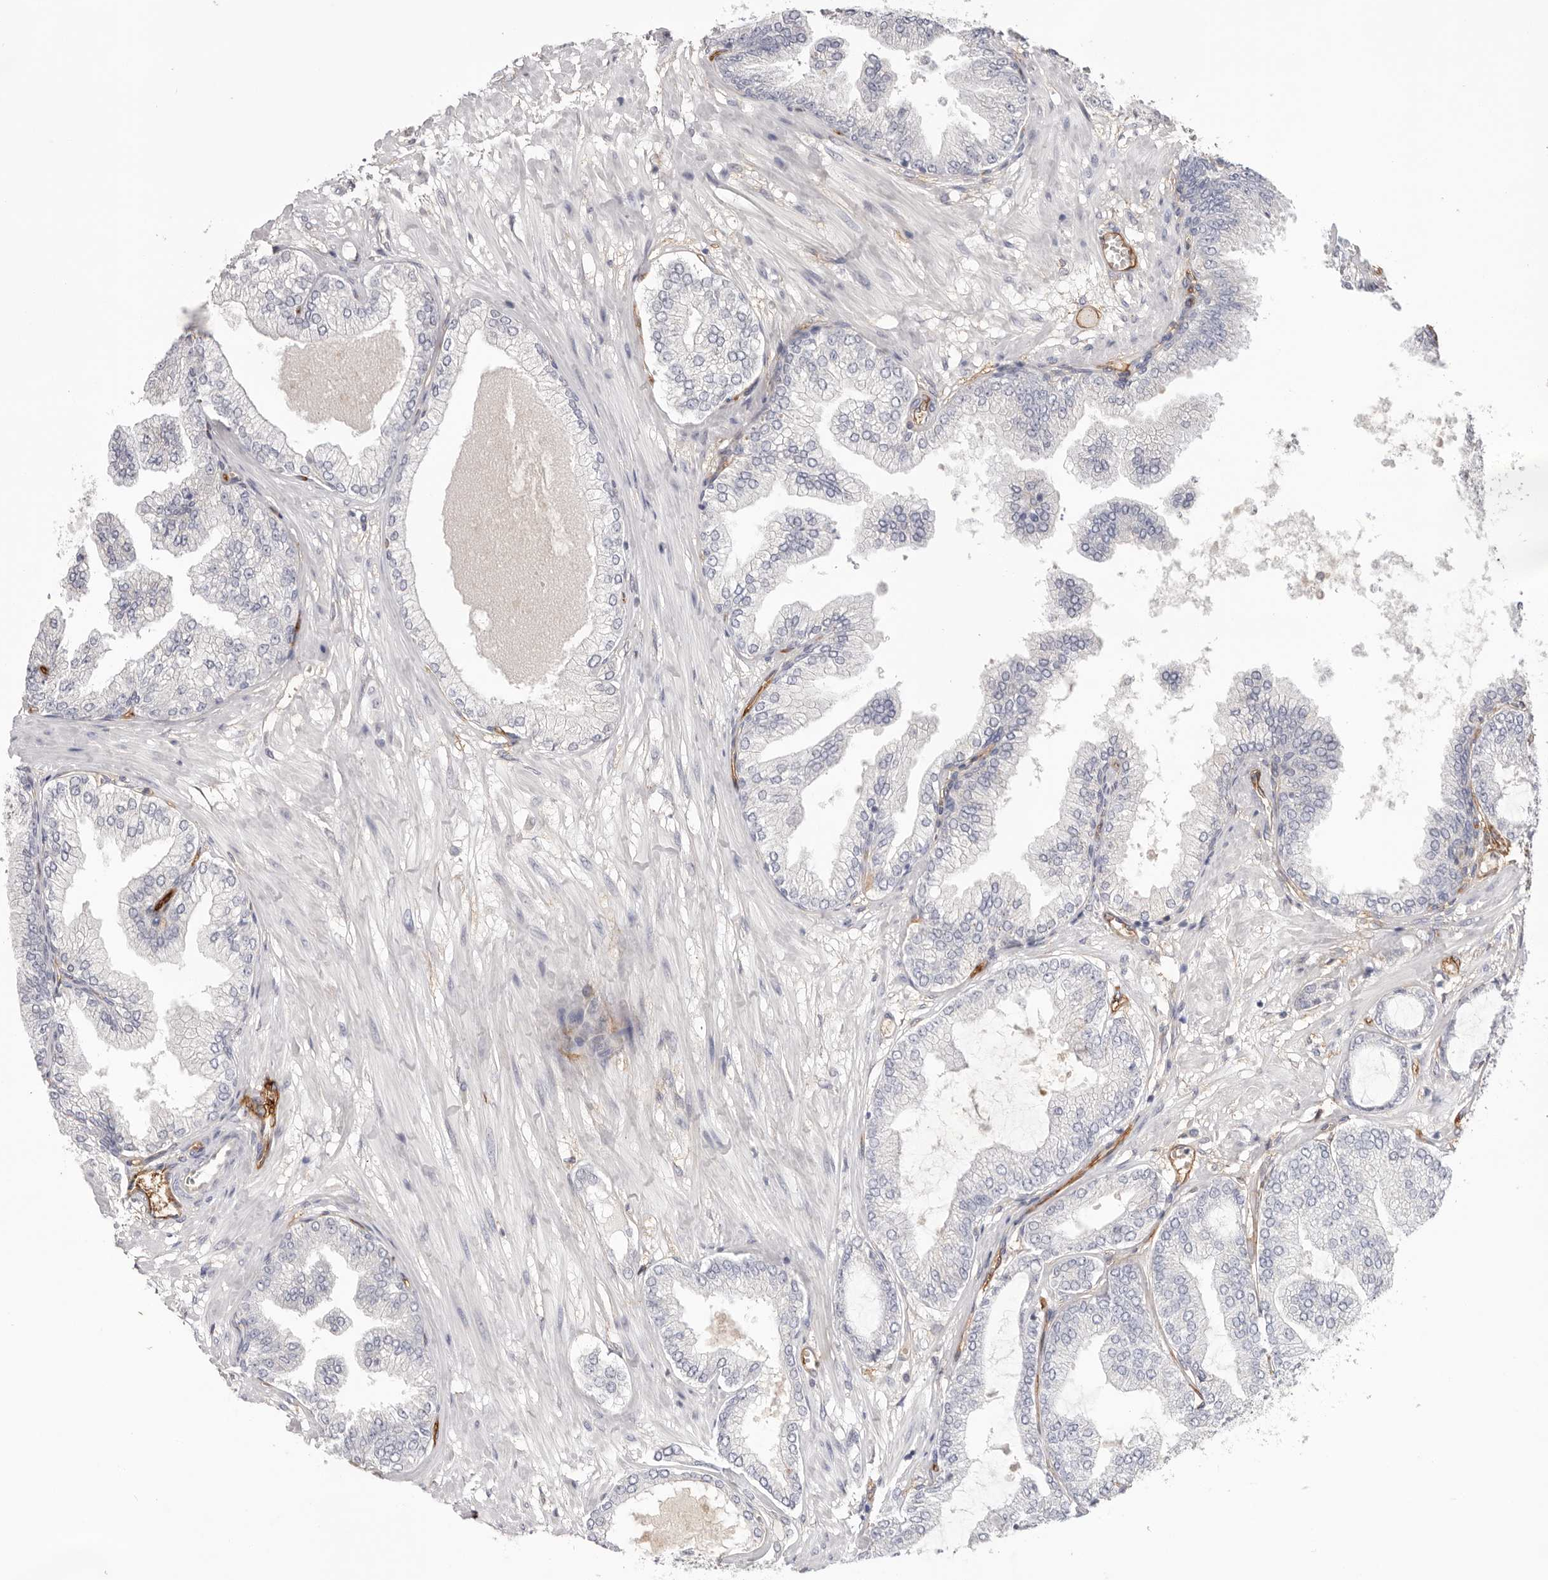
{"staining": {"intensity": "negative", "quantity": "none", "location": "none"}, "tissue": "prostate cancer", "cell_type": "Tumor cells", "image_type": "cancer", "snomed": [{"axis": "morphology", "description": "Adenocarcinoma, Low grade"}, {"axis": "topography", "description": "Prostate"}], "caption": "Protein analysis of prostate cancer (adenocarcinoma (low-grade)) exhibits no significant expression in tumor cells.", "gene": "LRRC66", "patient": {"sex": "male", "age": 63}}